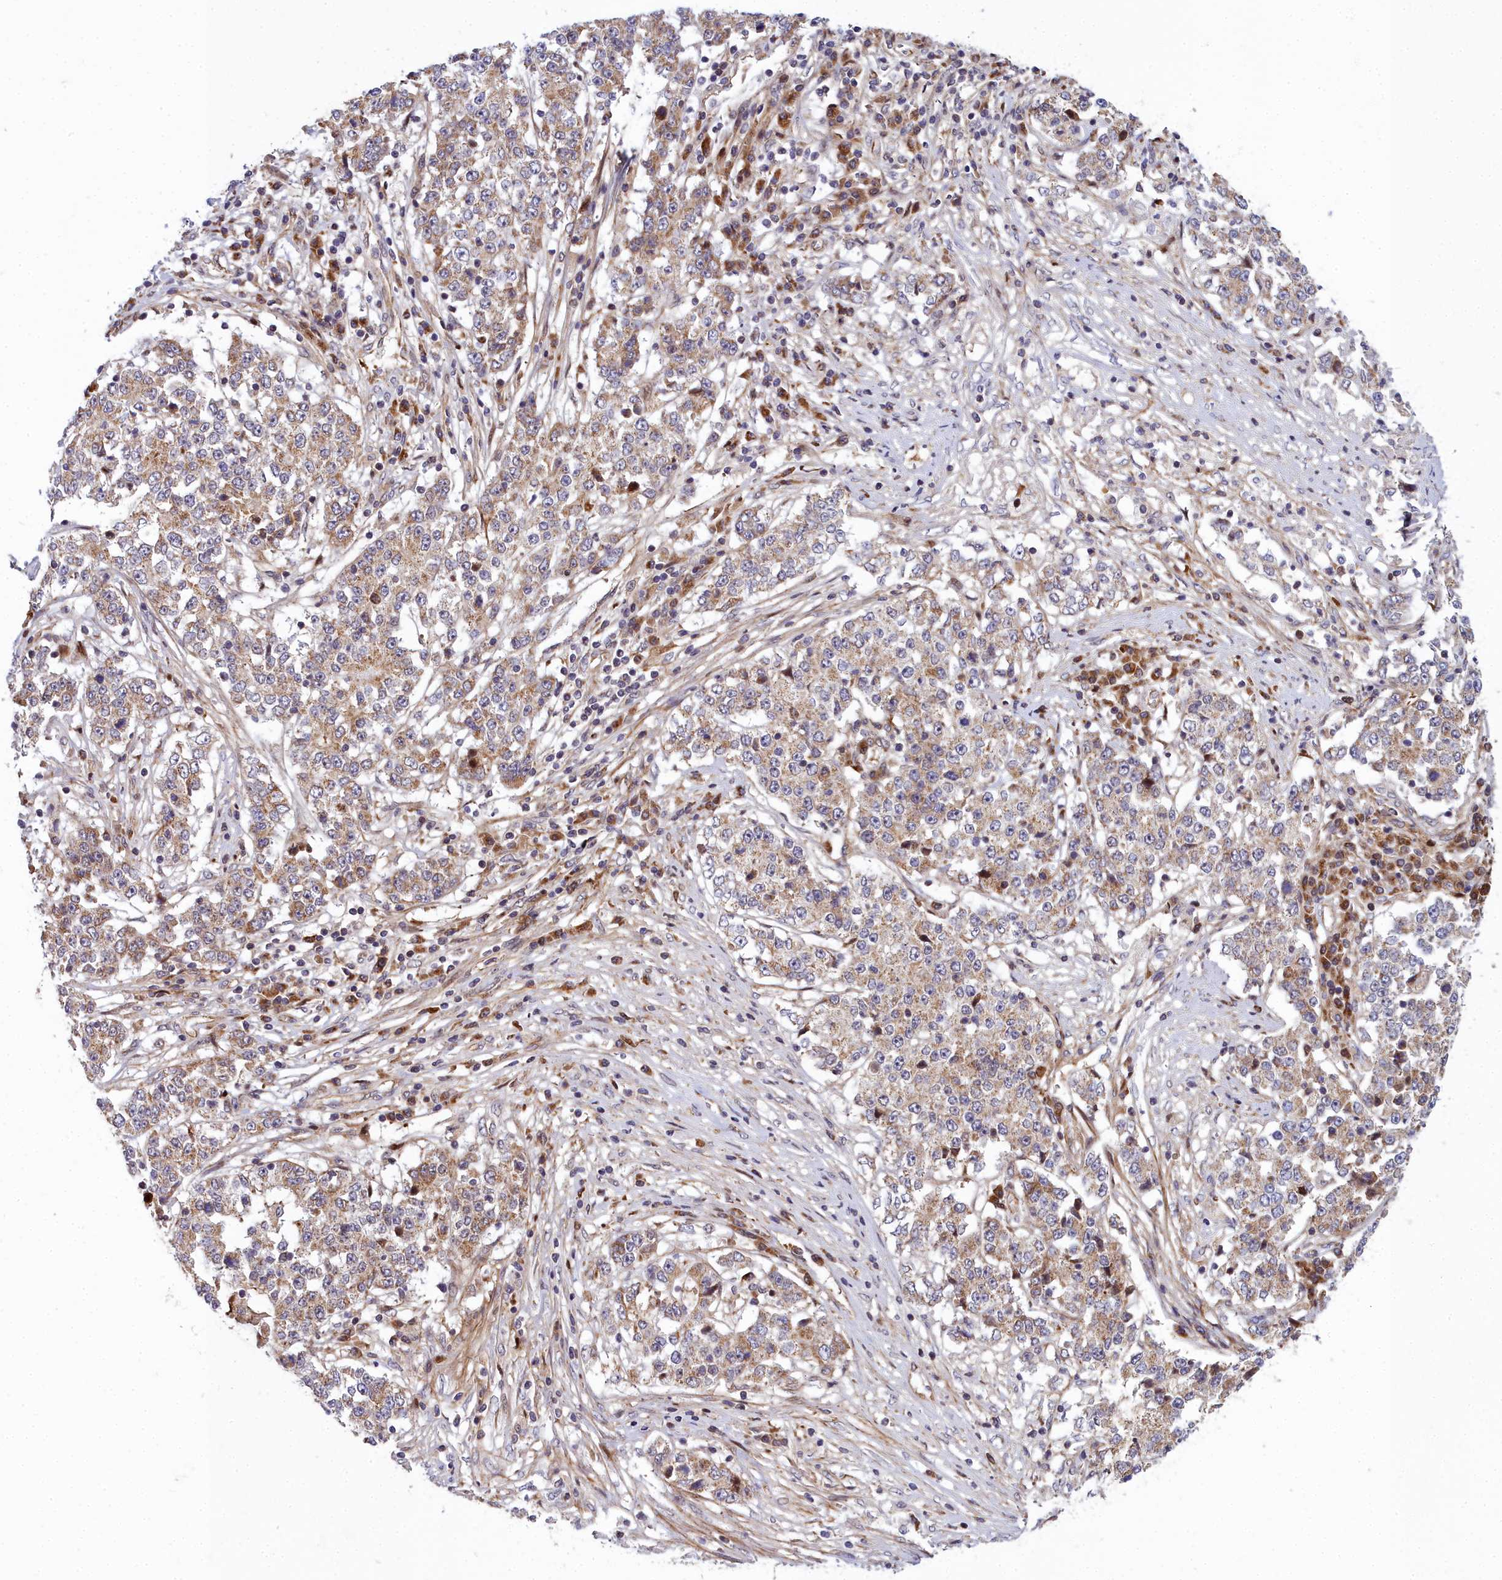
{"staining": {"intensity": "weak", "quantity": ">75%", "location": "cytoplasmic/membranous"}, "tissue": "stomach cancer", "cell_type": "Tumor cells", "image_type": "cancer", "snomed": [{"axis": "morphology", "description": "Adenocarcinoma, NOS"}, {"axis": "topography", "description": "Stomach"}], "caption": "An image showing weak cytoplasmic/membranous positivity in approximately >75% of tumor cells in stomach cancer (adenocarcinoma), as visualized by brown immunohistochemical staining.", "gene": "MRPS11", "patient": {"sex": "male", "age": 59}}